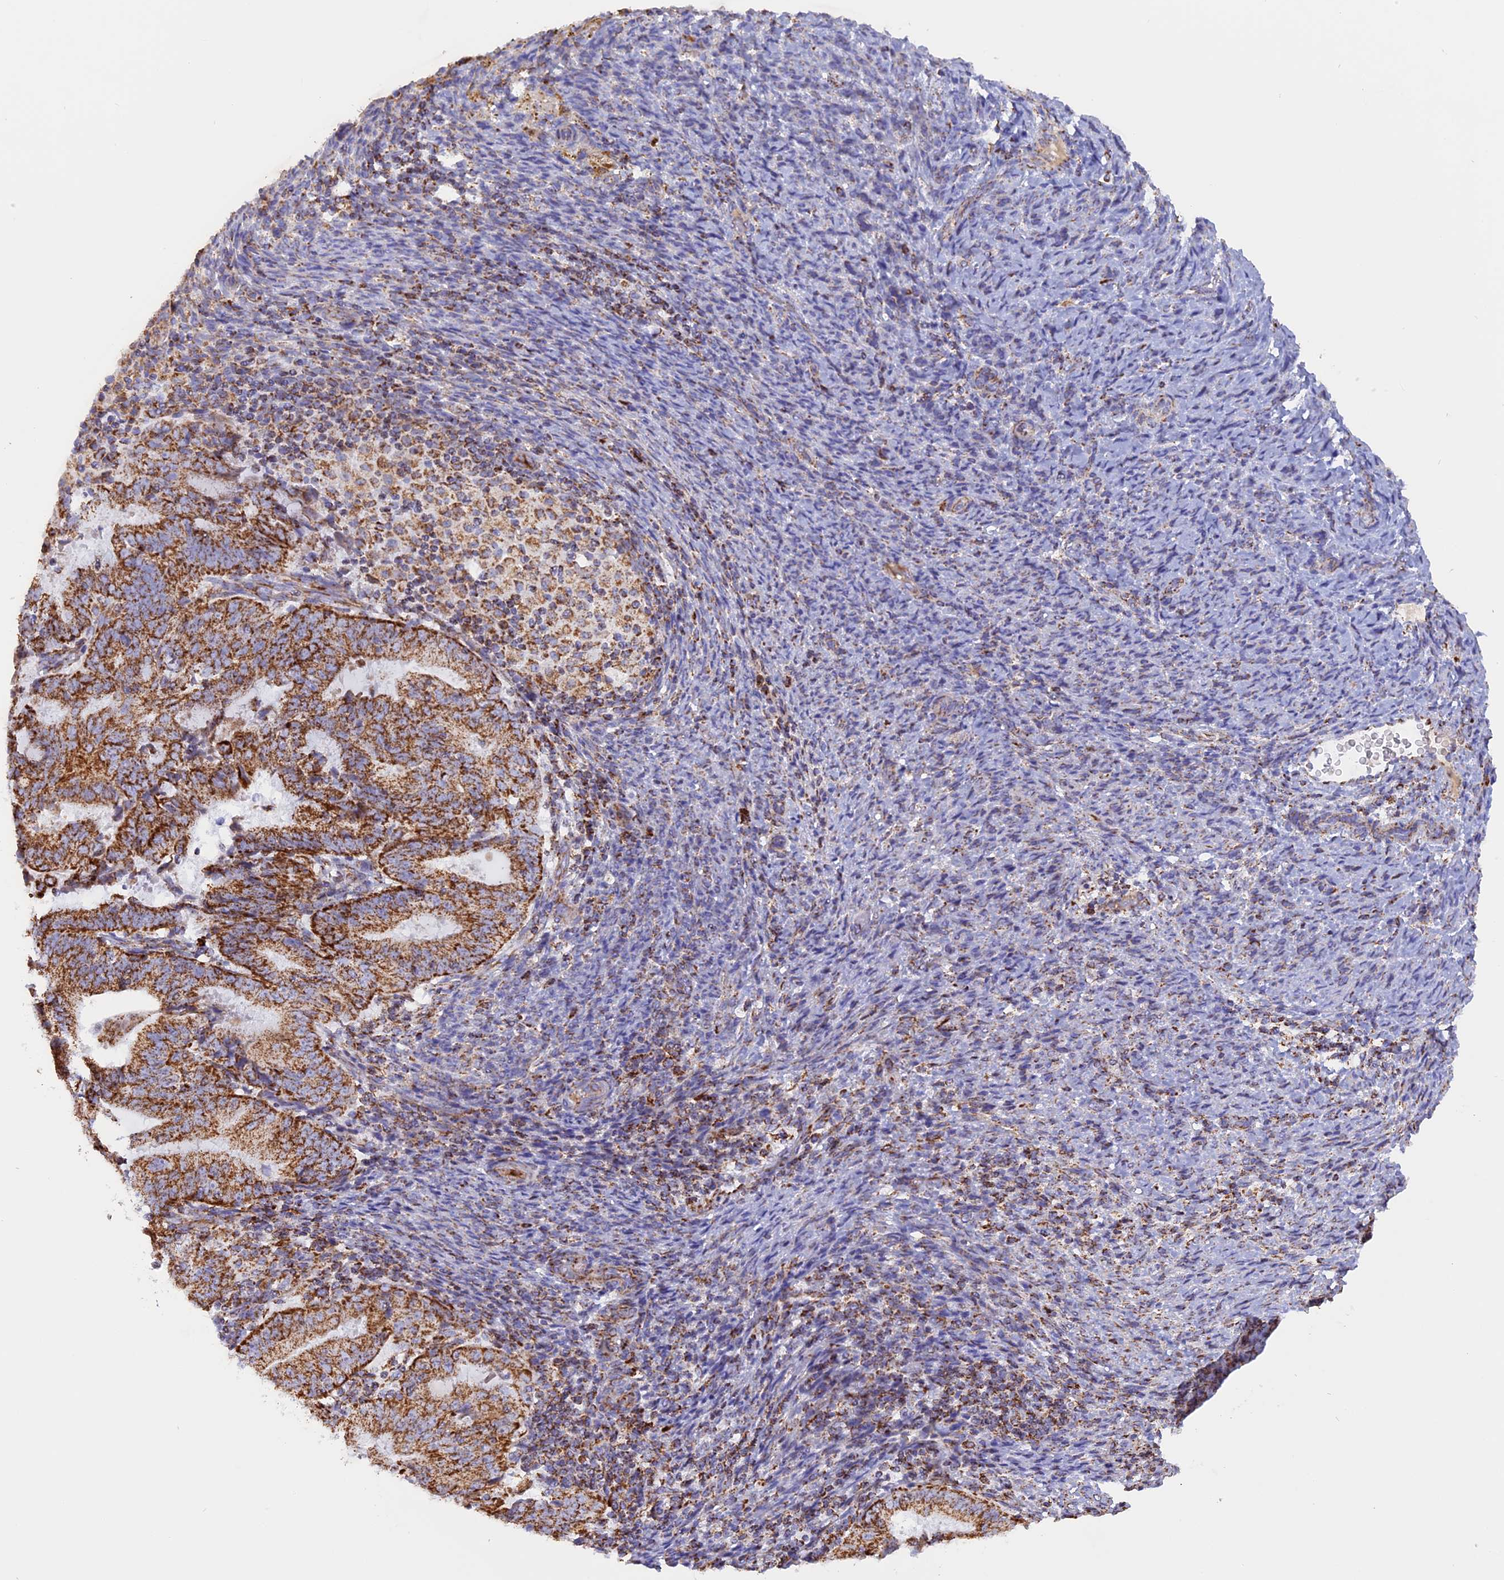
{"staining": {"intensity": "strong", "quantity": ">75%", "location": "cytoplasmic/membranous"}, "tissue": "endometrial cancer", "cell_type": "Tumor cells", "image_type": "cancer", "snomed": [{"axis": "morphology", "description": "Adenocarcinoma, NOS"}, {"axis": "topography", "description": "Endometrium"}], "caption": "A brown stain shows strong cytoplasmic/membranous staining of a protein in endometrial adenocarcinoma tumor cells.", "gene": "KCNG1", "patient": {"sex": "female", "age": 70}}